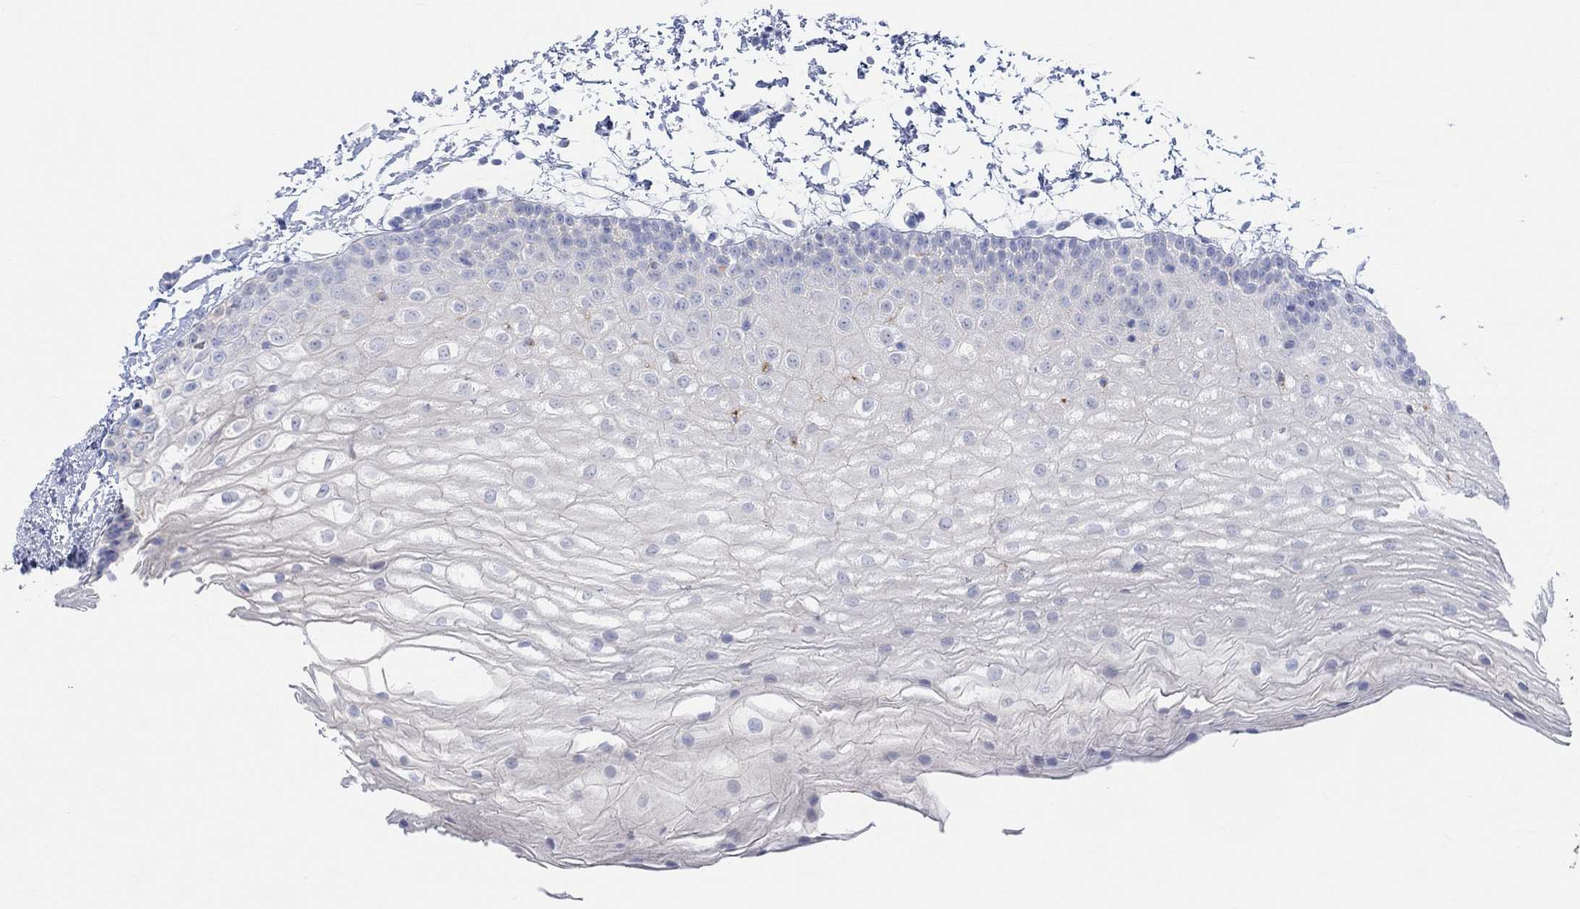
{"staining": {"intensity": "negative", "quantity": "none", "location": "none"}, "tissue": "oral mucosa", "cell_type": "Squamous epithelial cells", "image_type": "normal", "snomed": [{"axis": "morphology", "description": "Normal tissue, NOS"}, {"axis": "topography", "description": "Oral tissue"}], "caption": "Human oral mucosa stained for a protein using immunohistochemistry demonstrates no expression in squamous epithelial cells.", "gene": "AK8", "patient": {"sex": "male", "age": 72}}